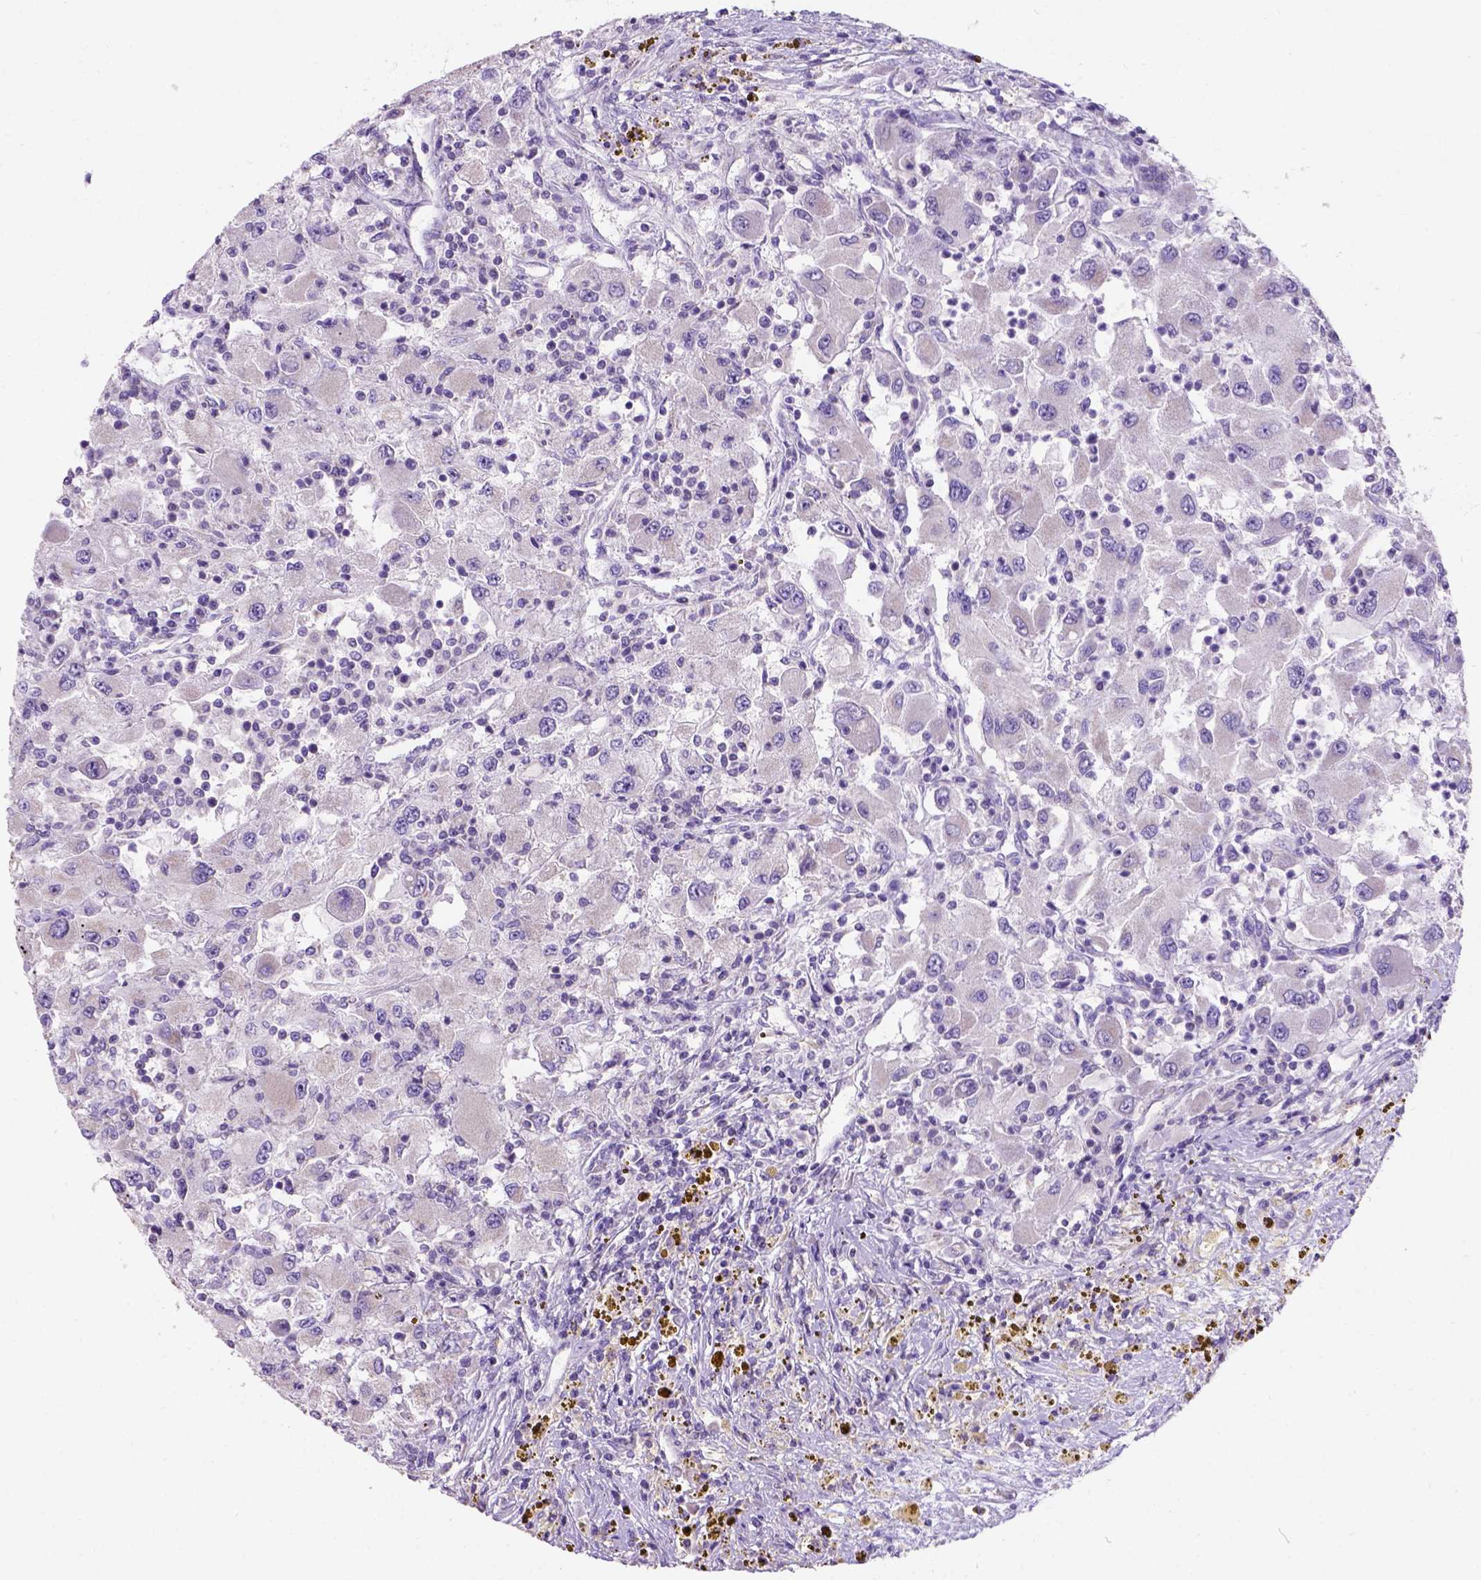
{"staining": {"intensity": "negative", "quantity": "none", "location": "none"}, "tissue": "renal cancer", "cell_type": "Tumor cells", "image_type": "cancer", "snomed": [{"axis": "morphology", "description": "Adenocarcinoma, NOS"}, {"axis": "topography", "description": "Kidney"}], "caption": "Tumor cells are negative for protein expression in human adenocarcinoma (renal).", "gene": "L2HGDH", "patient": {"sex": "female", "age": 67}}